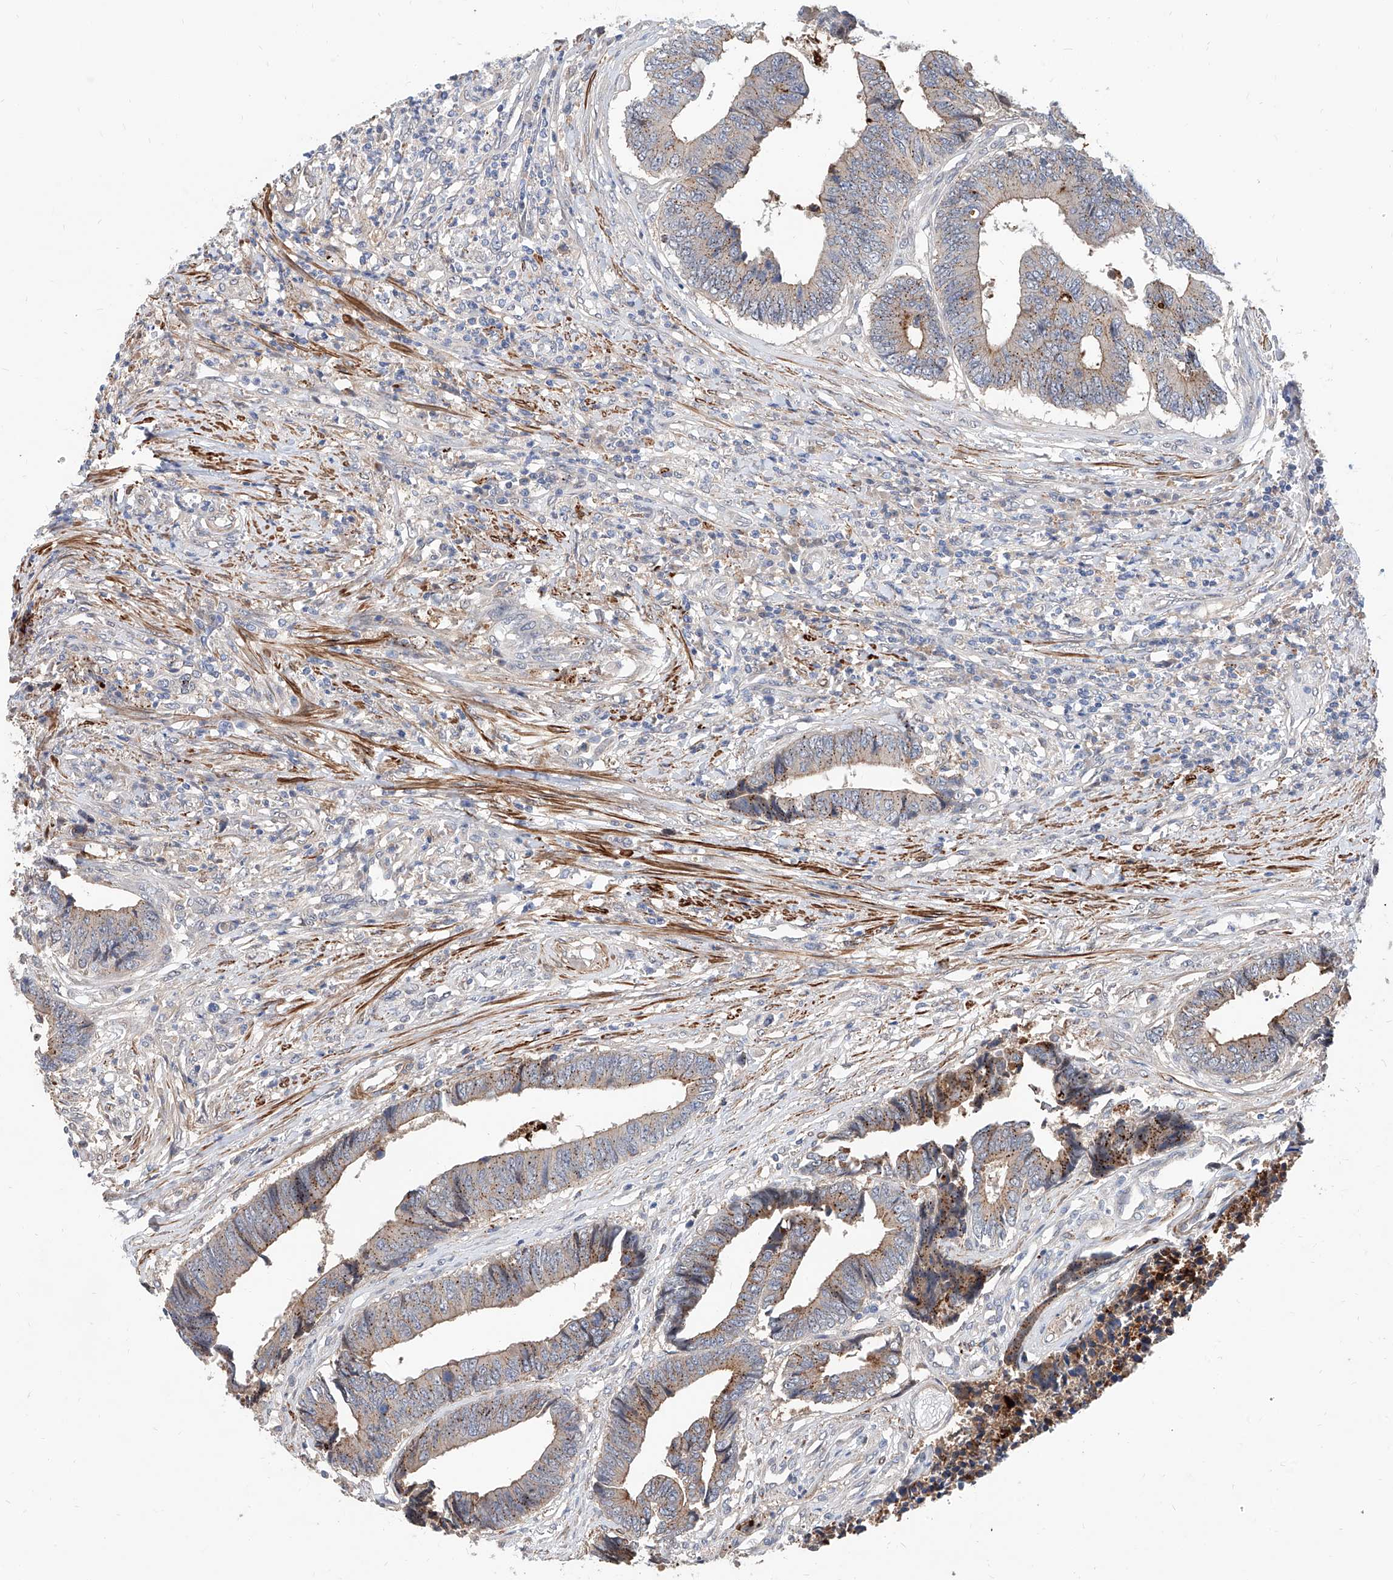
{"staining": {"intensity": "moderate", "quantity": "25%-75%", "location": "cytoplasmic/membranous"}, "tissue": "colorectal cancer", "cell_type": "Tumor cells", "image_type": "cancer", "snomed": [{"axis": "morphology", "description": "Adenocarcinoma, NOS"}, {"axis": "topography", "description": "Rectum"}], "caption": "Protein expression analysis of human colorectal adenocarcinoma reveals moderate cytoplasmic/membranous staining in about 25%-75% of tumor cells.", "gene": "MAGEE2", "patient": {"sex": "male", "age": 84}}